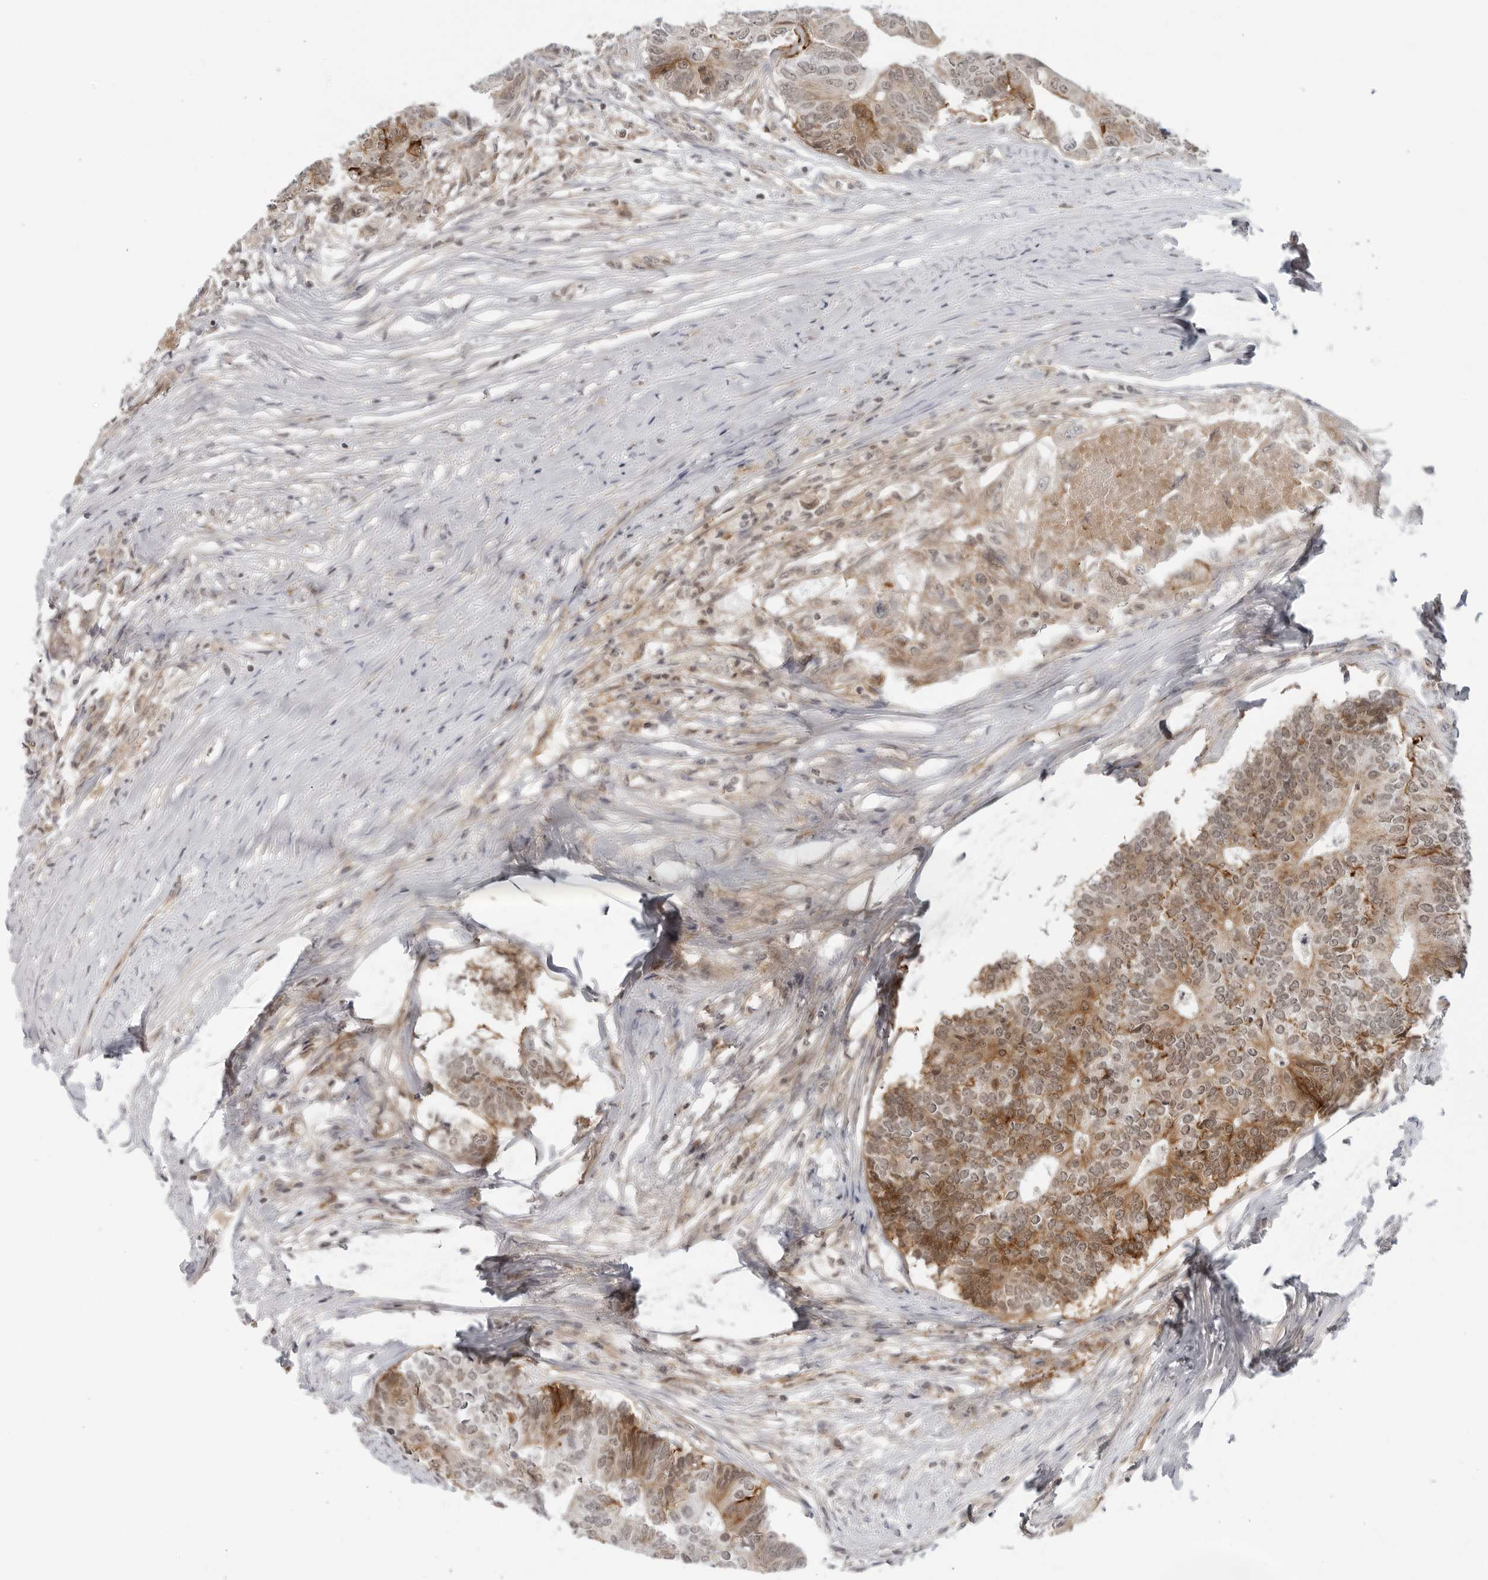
{"staining": {"intensity": "moderate", "quantity": "25%-75%", "location": "cytoplasmic/membranous"}, "tissue": "colorectal cancer", "cell_type": "Tumor cells", "image_type": "cancer", "snomed": [{"axis": "morphology", "description": "Adenocarcinoma, NOS"}, {"axis": "topography", "description": "Colon"}], "caption": "High-magnification brightfield microscopy of colorectal adenocarcinoma stained with DAB (3,3'-diaminobenzidine) (brown) and counterstained with hematoxylin (blue). tumor cells exhibit moderate cytoplasmic/membranous staining is present in about25%-75% of cells. (Stains: DAB (3,3'-diaminobenzidine) in brown, nuclei in blue, Microscopy: brightfield microscopy at high magnification).", "gene": "SUGCT", "patient": {"sex": "female", "age": 67}}